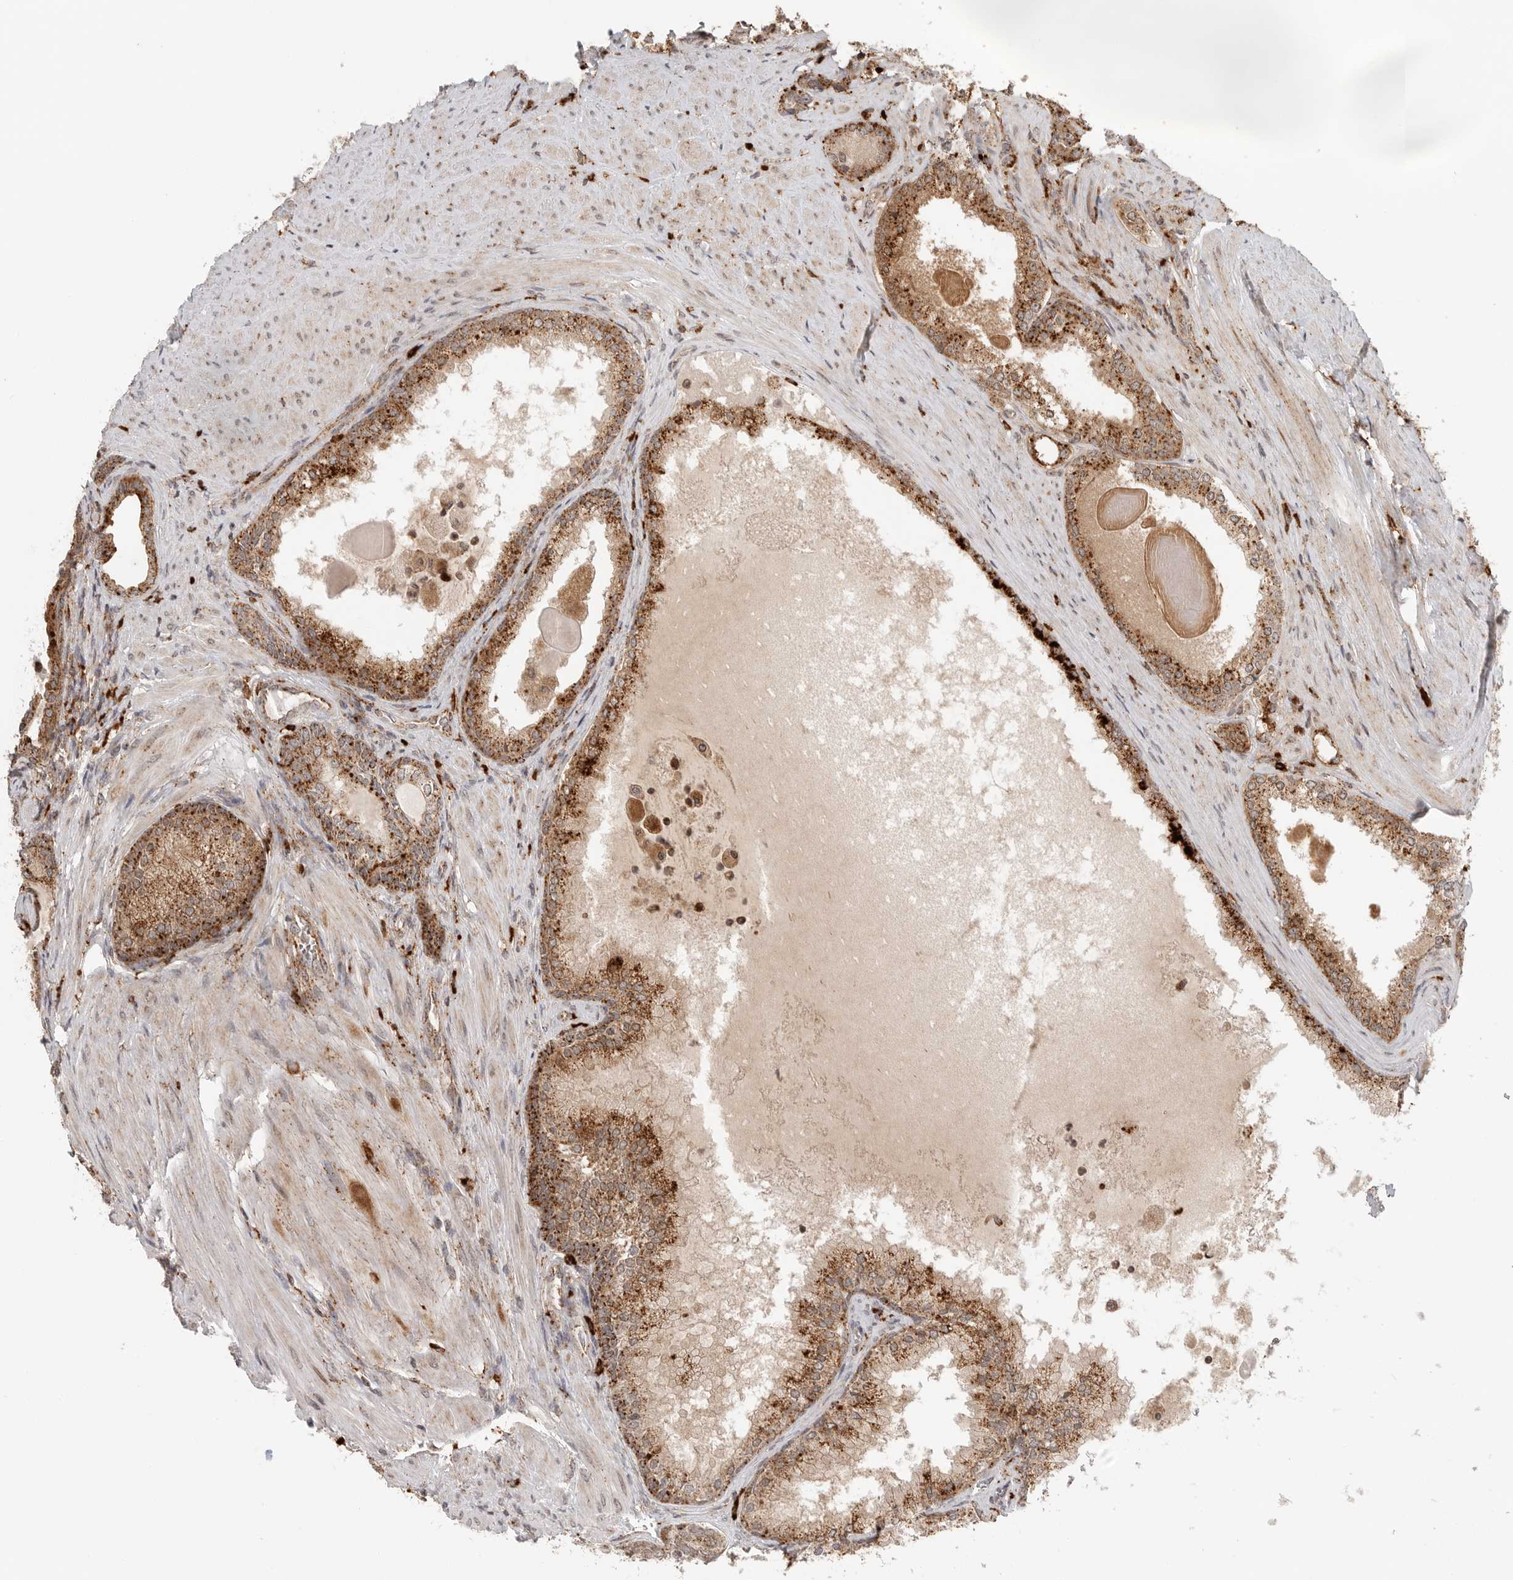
{"staining": {"intensity": "moderate", "quantity": ">75%", "location": "cytoplasmic/membranous"}, "tissue": "prostate cancer", "cell_type": "Tumor cells", "image_type": "cancer", "snomed": [{"axis": "morphology", "description": "Adenocarcinoma, High grade"}, {"axis": "topography", "description": "Prostate"}], "caption": "Immunohistochemistry of prostate adenocarcinoma (high-grade) exhibits medium levels of moderate cytoplasmic/membranous expression in about >75% of tumor cells.", "gene": "IDUA", "patient": {"sex": "male", "age": 60}}